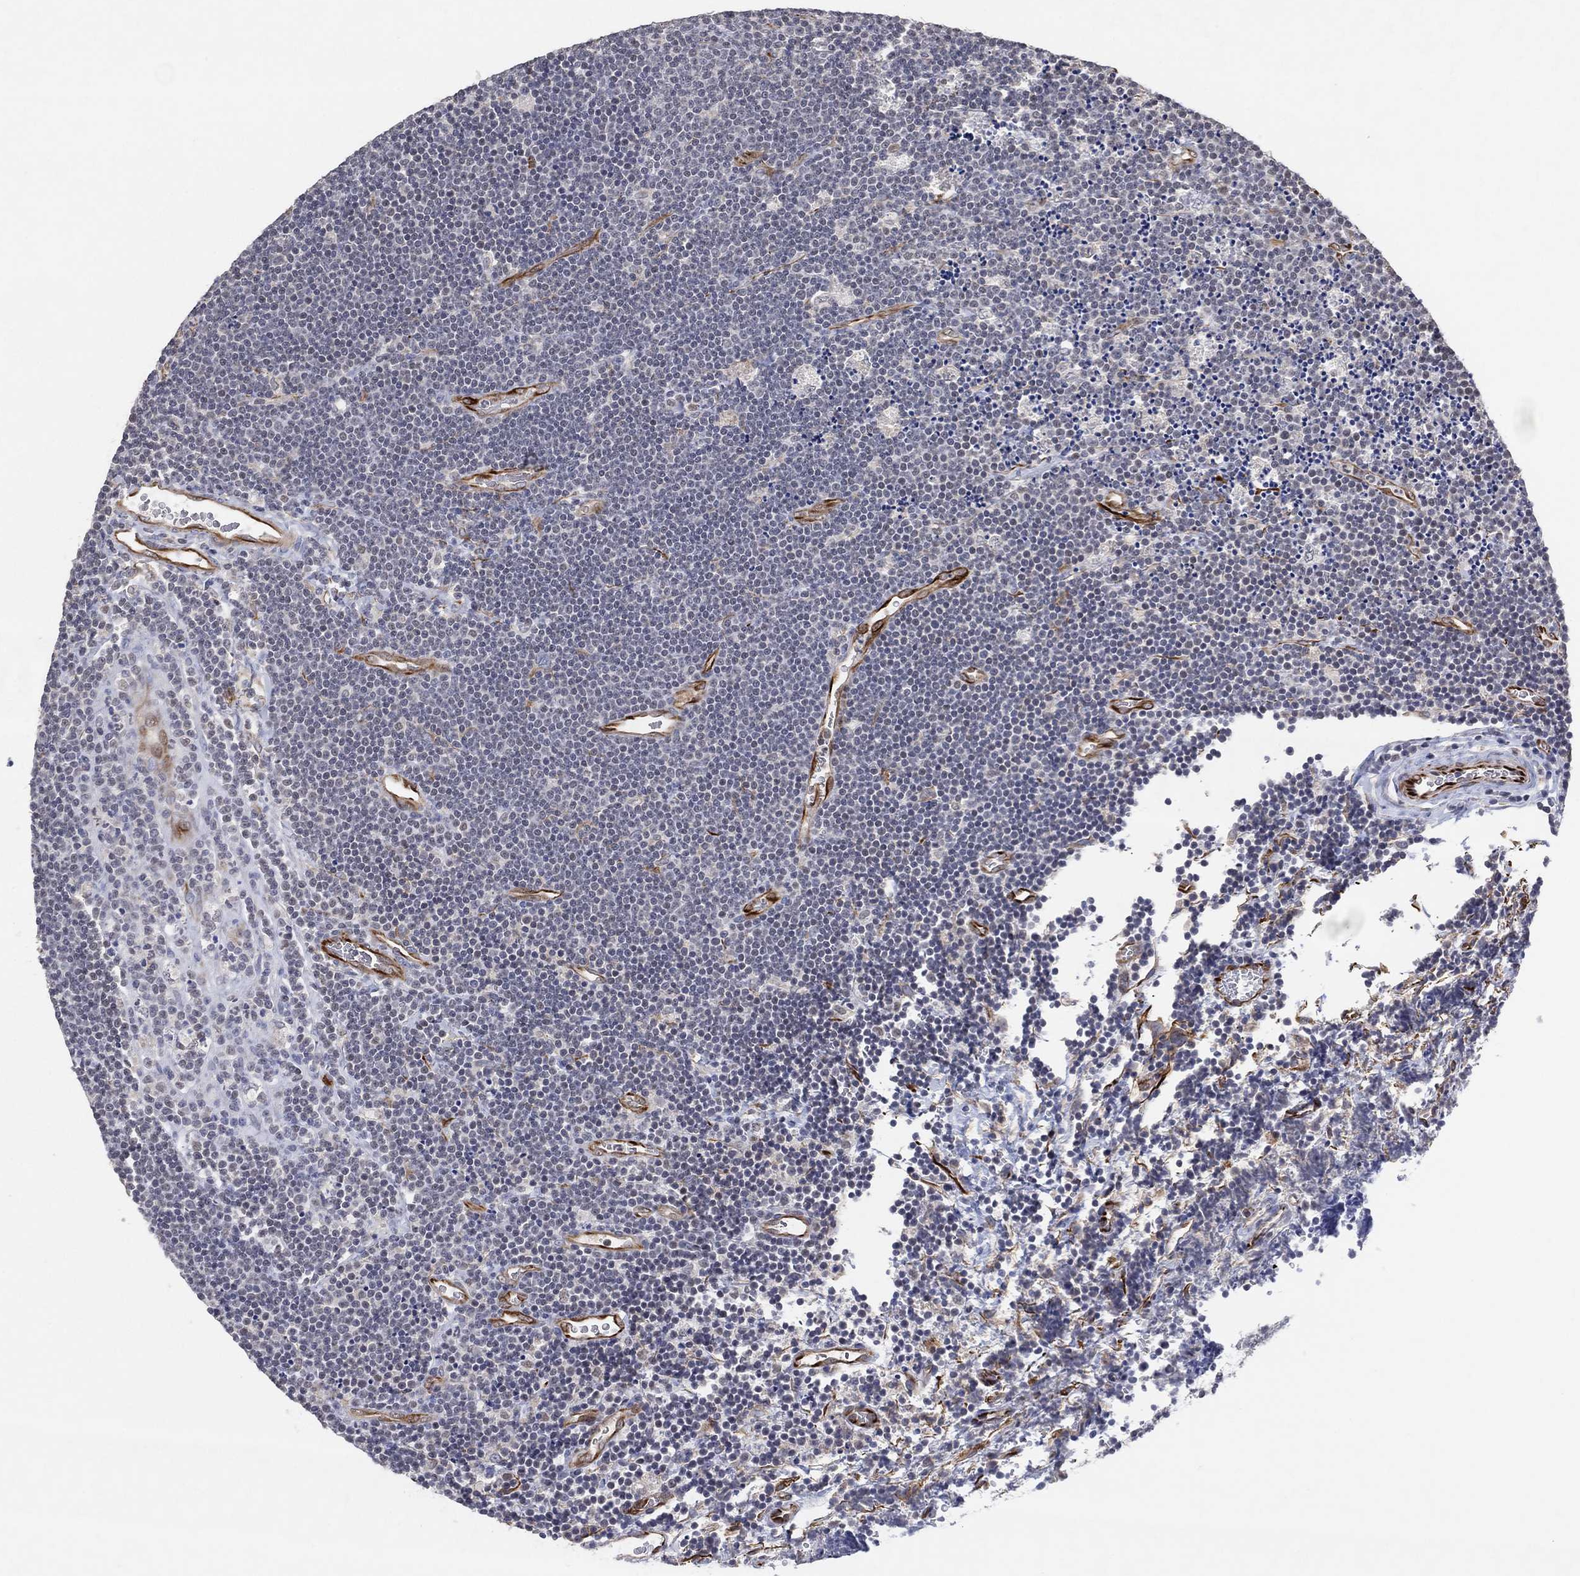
{"staining": {"intensity": "negative", "quantity": "none", "location": "none"}, "tissue": "lymphoma", "cell_type": "Tumor cells", "image_type": "cancer", "snomed": [{"axis": "morphology", "description": "Malignant lymphoma, non-Hodgkin's type, Low grade"}, {"axis": "topography", "description": "Brain"}], "caption": "Tumor cells are negative for protein expression in human low-grade malignant lymphoma, non-Hodgkin's type.", "gene": "FLI1", "patient": {"sex": "female", "age": 66}}